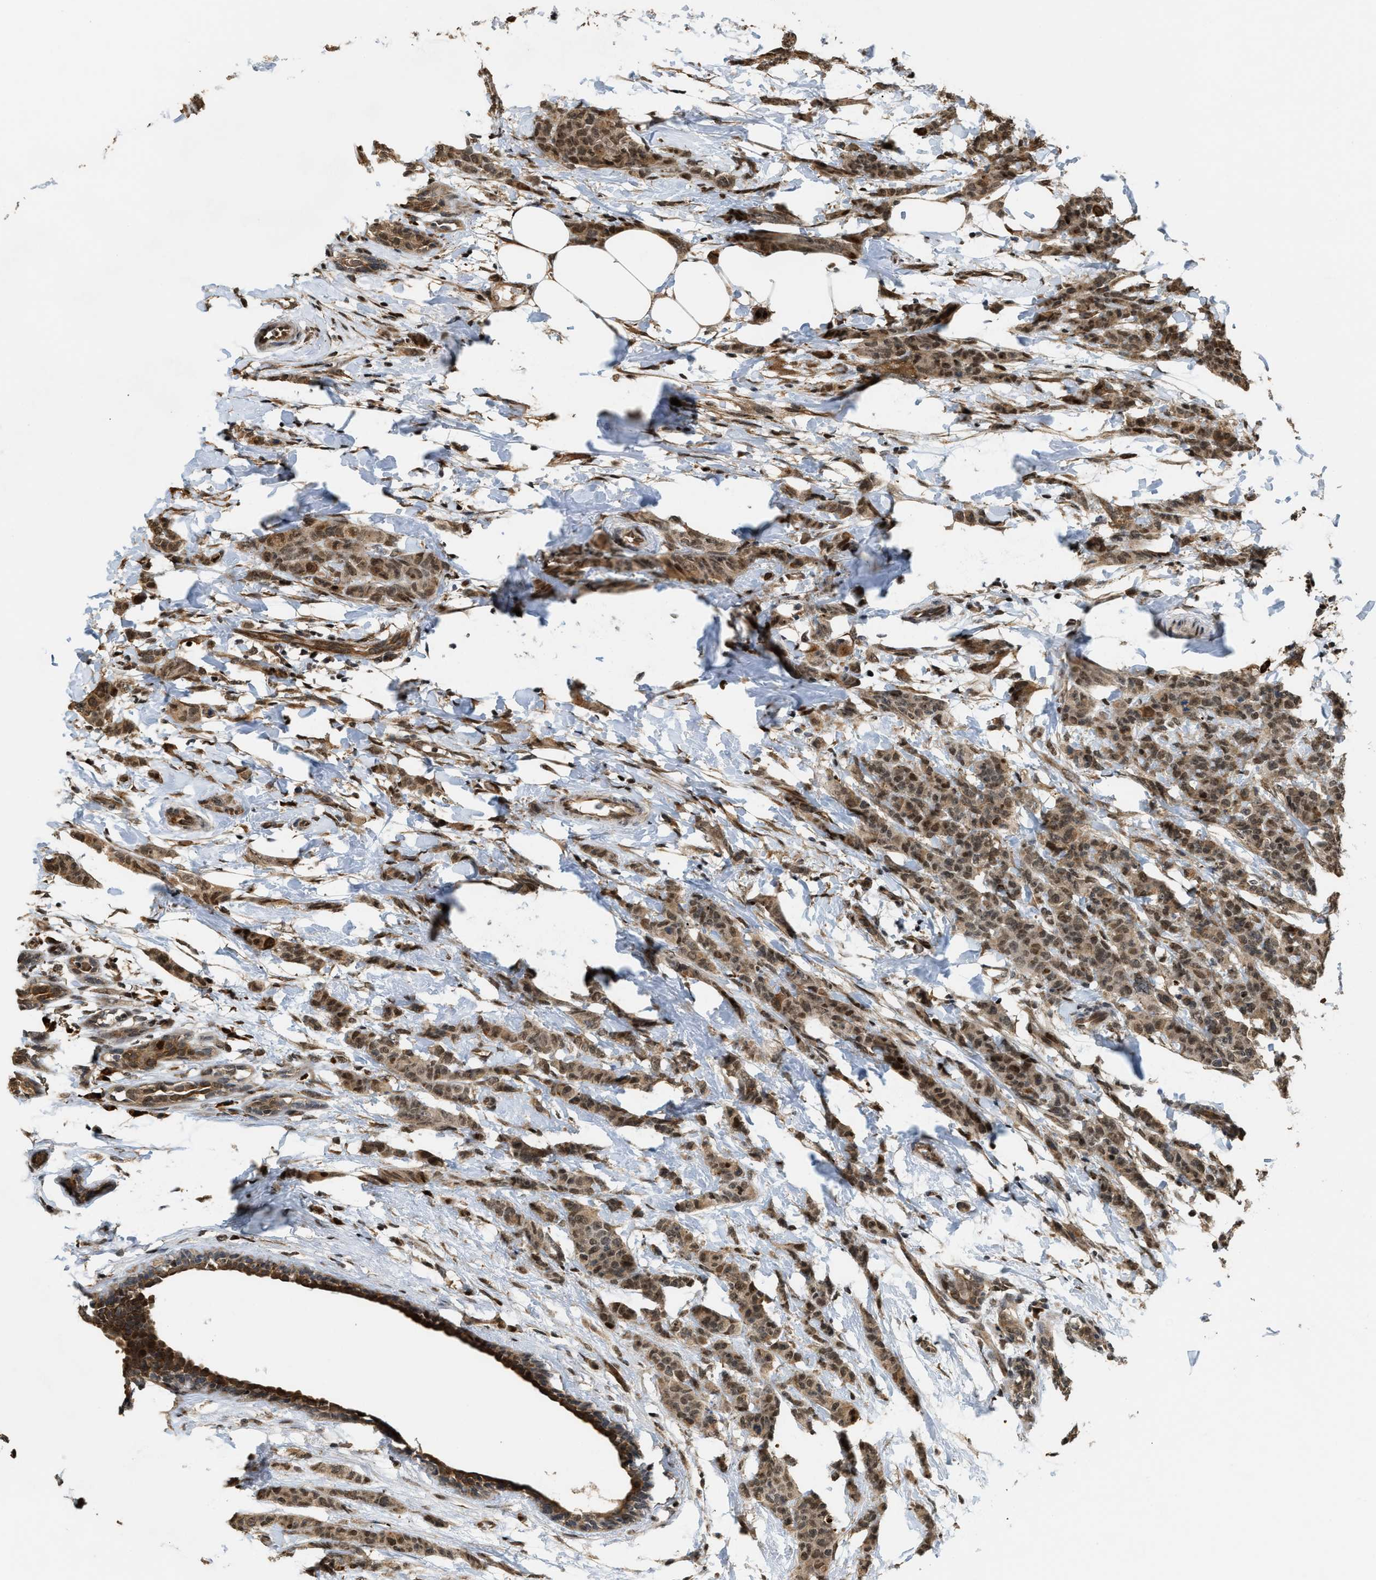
{"staining": {"intensity": "weak", "quantity": ">75%", "location": "cytoplasmic/membranous,nuclear"}, "tissue": "breast cancer", "cell_type": "Tumor cells", "image_type": "cancer", "snomed": [{"axis": "morphology", "description": "Normal tissue, NOS"}, {"axis": "morphology", "description": "Duct carcinoma"}, {"axis": "topography", "description": "Breast"}], "caption": "A brown stain labels weak cytoplasmic/membranous and nuclear expression of a protein in breast cancer tumor cells.", "gene": "SERTAD2", "patient": {"sex": "female", "age": 40}}